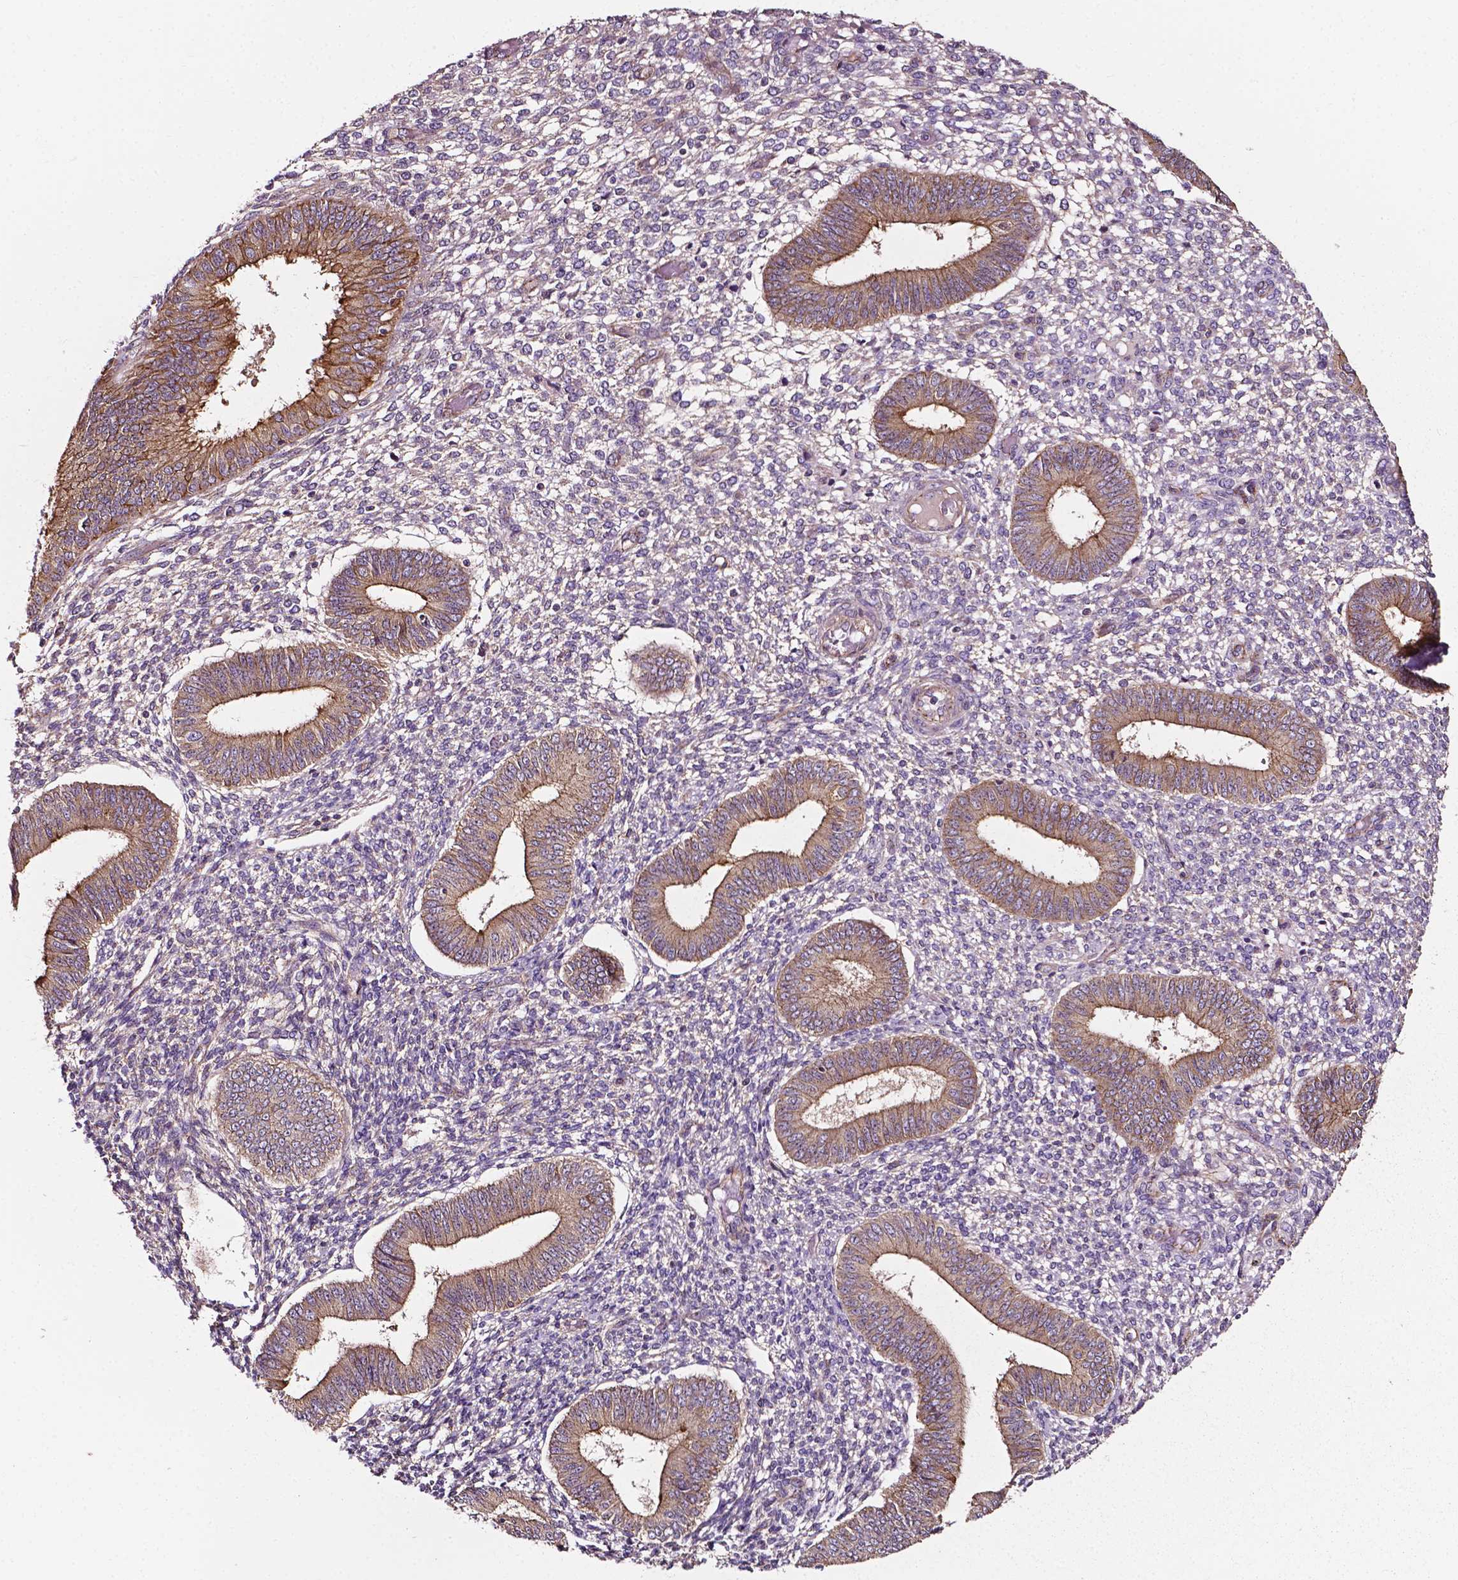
{"staining": {"intensity": "negative", "quantity": "none", "location": "none"}, "tissue": "endometrium", "cell_type": "Cells in endometrial stroma", "image_type": "normal", "snomed": [{"axis": "morphology", "description": "Normal tissue, NOS"}, {"axis": "topography", "description": "Endometrium"}], "caption": "Protein analysis of unremarkable endometrium reveals no significant positivity in cells in endometrial stroma.", "gene": "ATG16L1", "patient": {"sex": "female", "age": 42}}